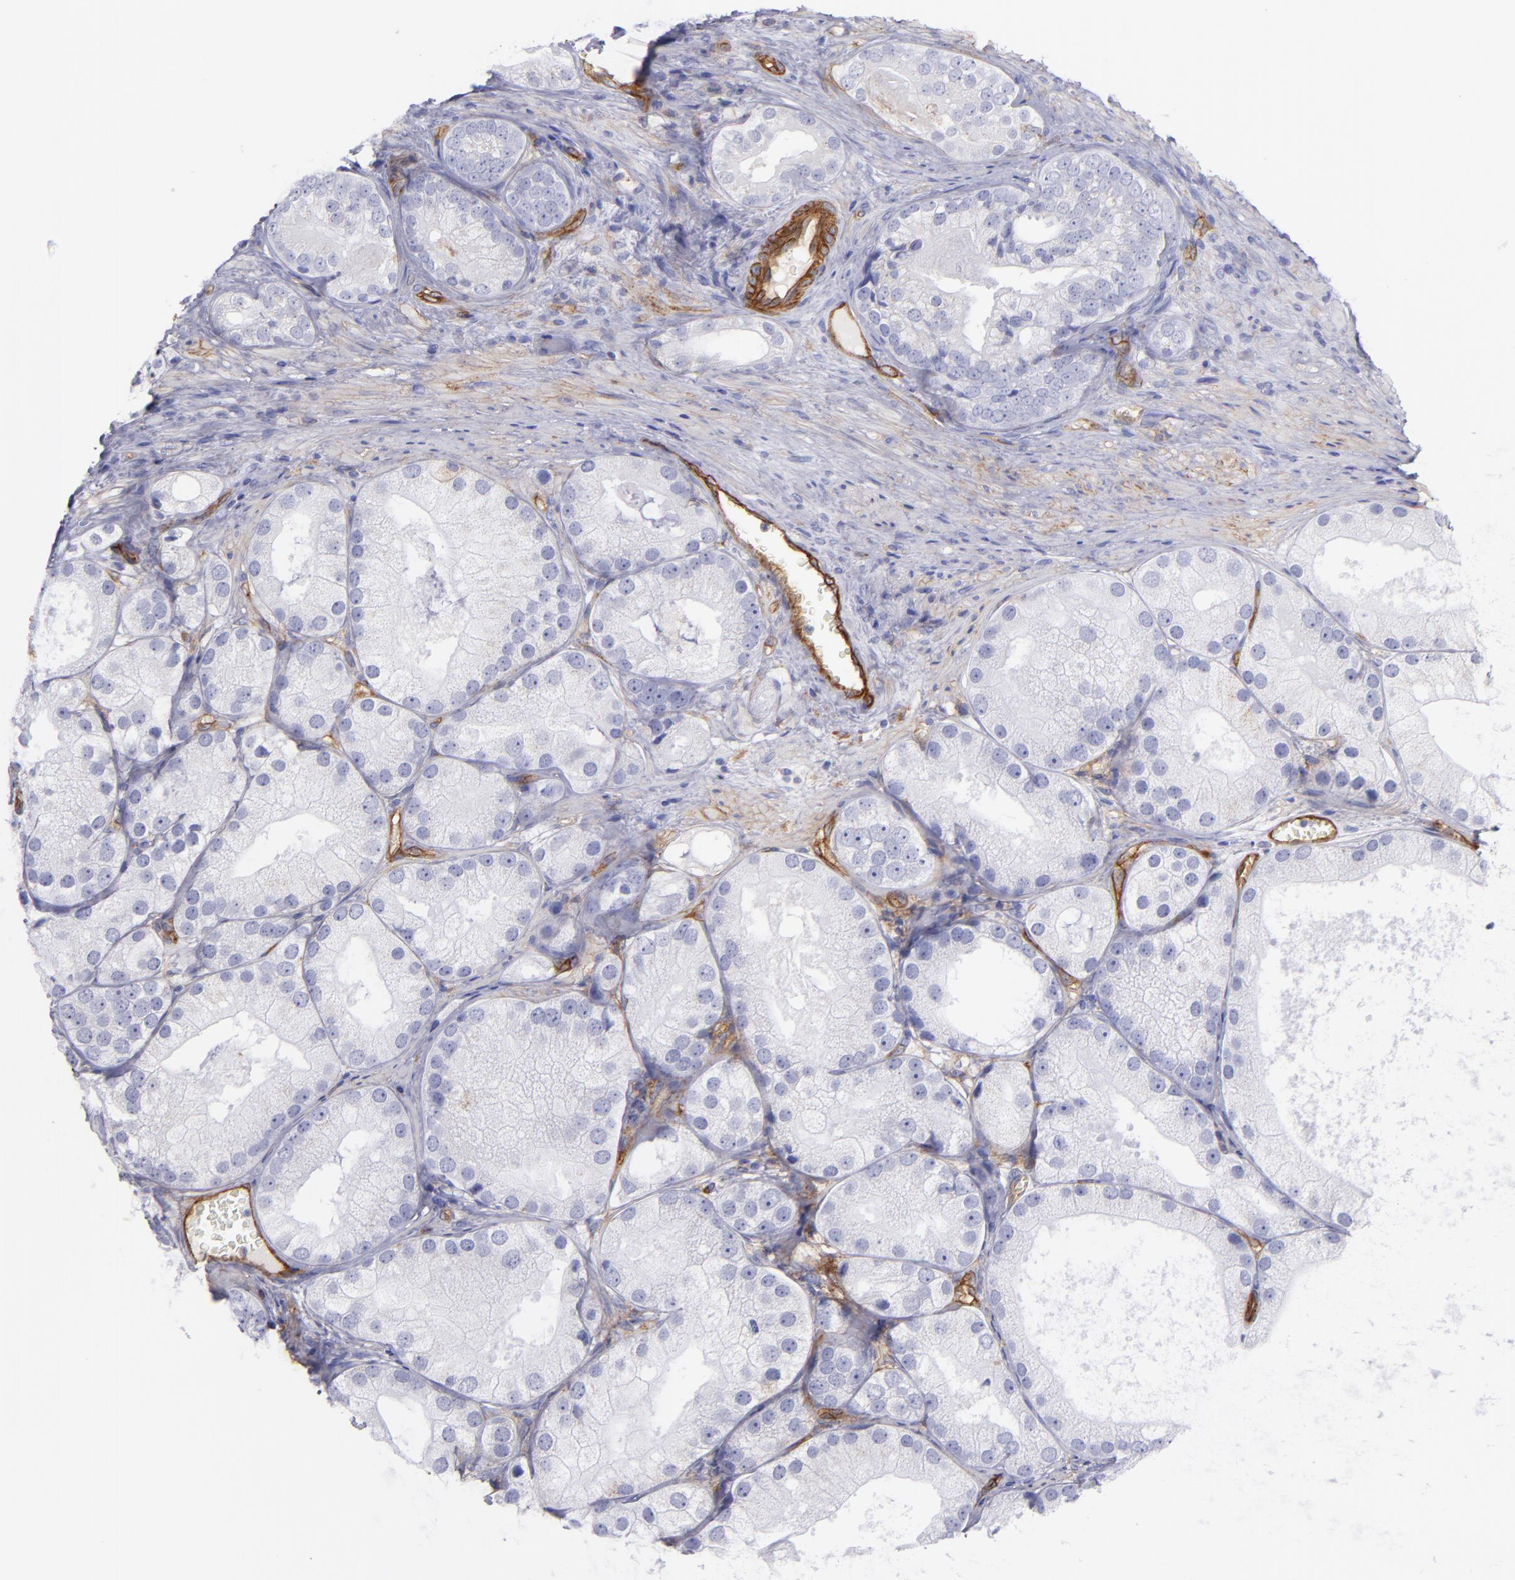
{"staining": {"intensity": "negative", "quantity": "none", "location": "none"}, "tissue": "prostate cancer", "cell_type": "Tumor cells", "image_type": "cancer", "snomed": [{"axis": "morphology", "description": "Adenocarcinoma, Low grade"}, {"axis": "topography", "description": "Prostate"}], "caption": "The image demonstrates no significant expression in tumor cells of prostate low-grade adenocarcinoma. Nuclei are stained in blue.", "gene": "ENTPD1", "patient": {"sex": "male", "age": 69}}